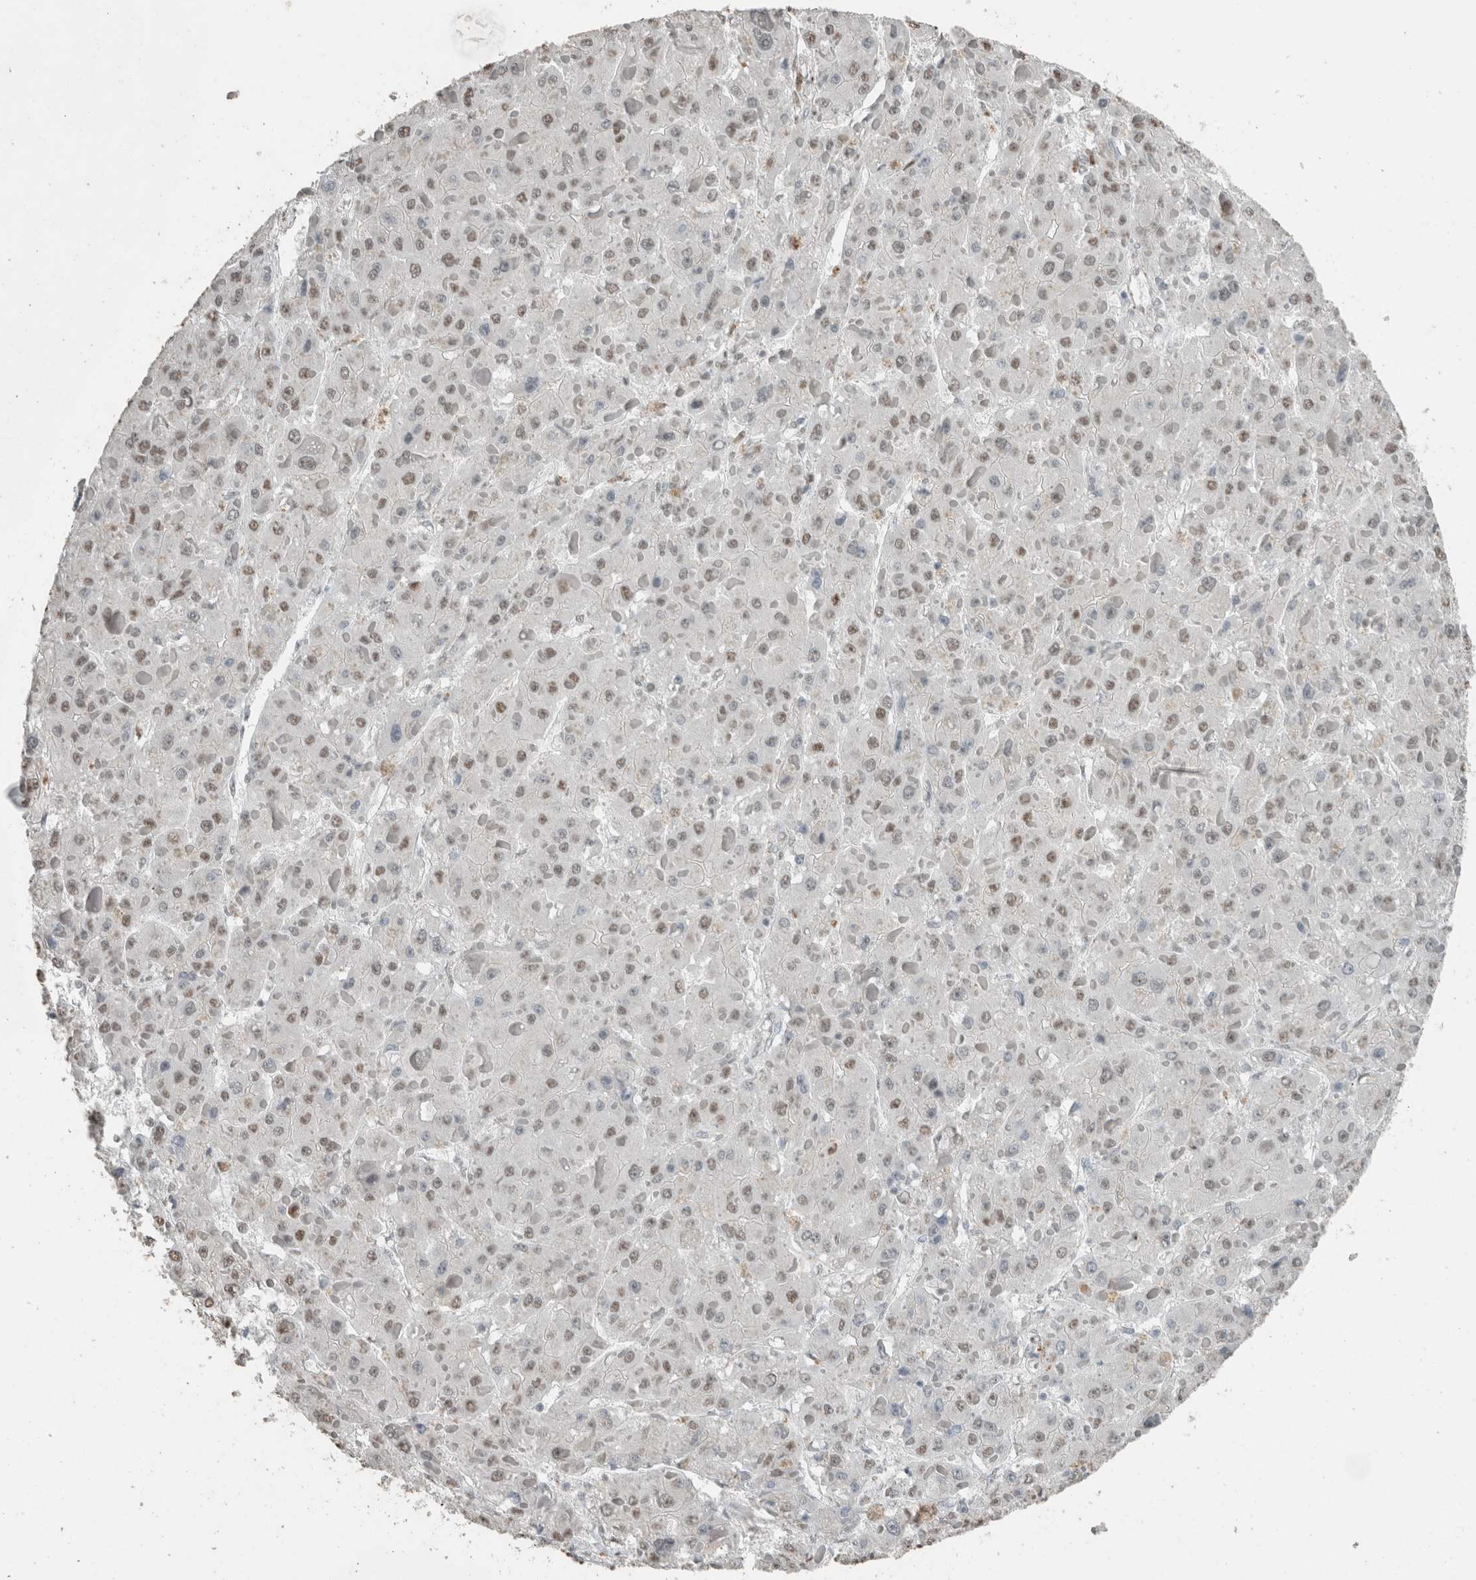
{"staining": {"intensity": "weak", "quantity": ">75%", "location": "nuclear"}, "tissue": "liver cancer", "cell_type": "Tumor cells", "image_type": "cancer", "snomed": [{"axis": "morphology", "description": "Carcinoma, Hepatocellular, NOS"}, {"axis": "topography", "description": "Liver"}], "caption": "A high-resolution micrograph shows immunohistochemistry staining of liver cancer, which displays weak nuclear expression in approximately >75% of tumor cells. (DAB (3,3'-diaminobenzidine) IHC, brown staining for protein, blue staining for nuclei).", "gene": "ACVR2B", "patient": {"sex": "female", "age": 73}}